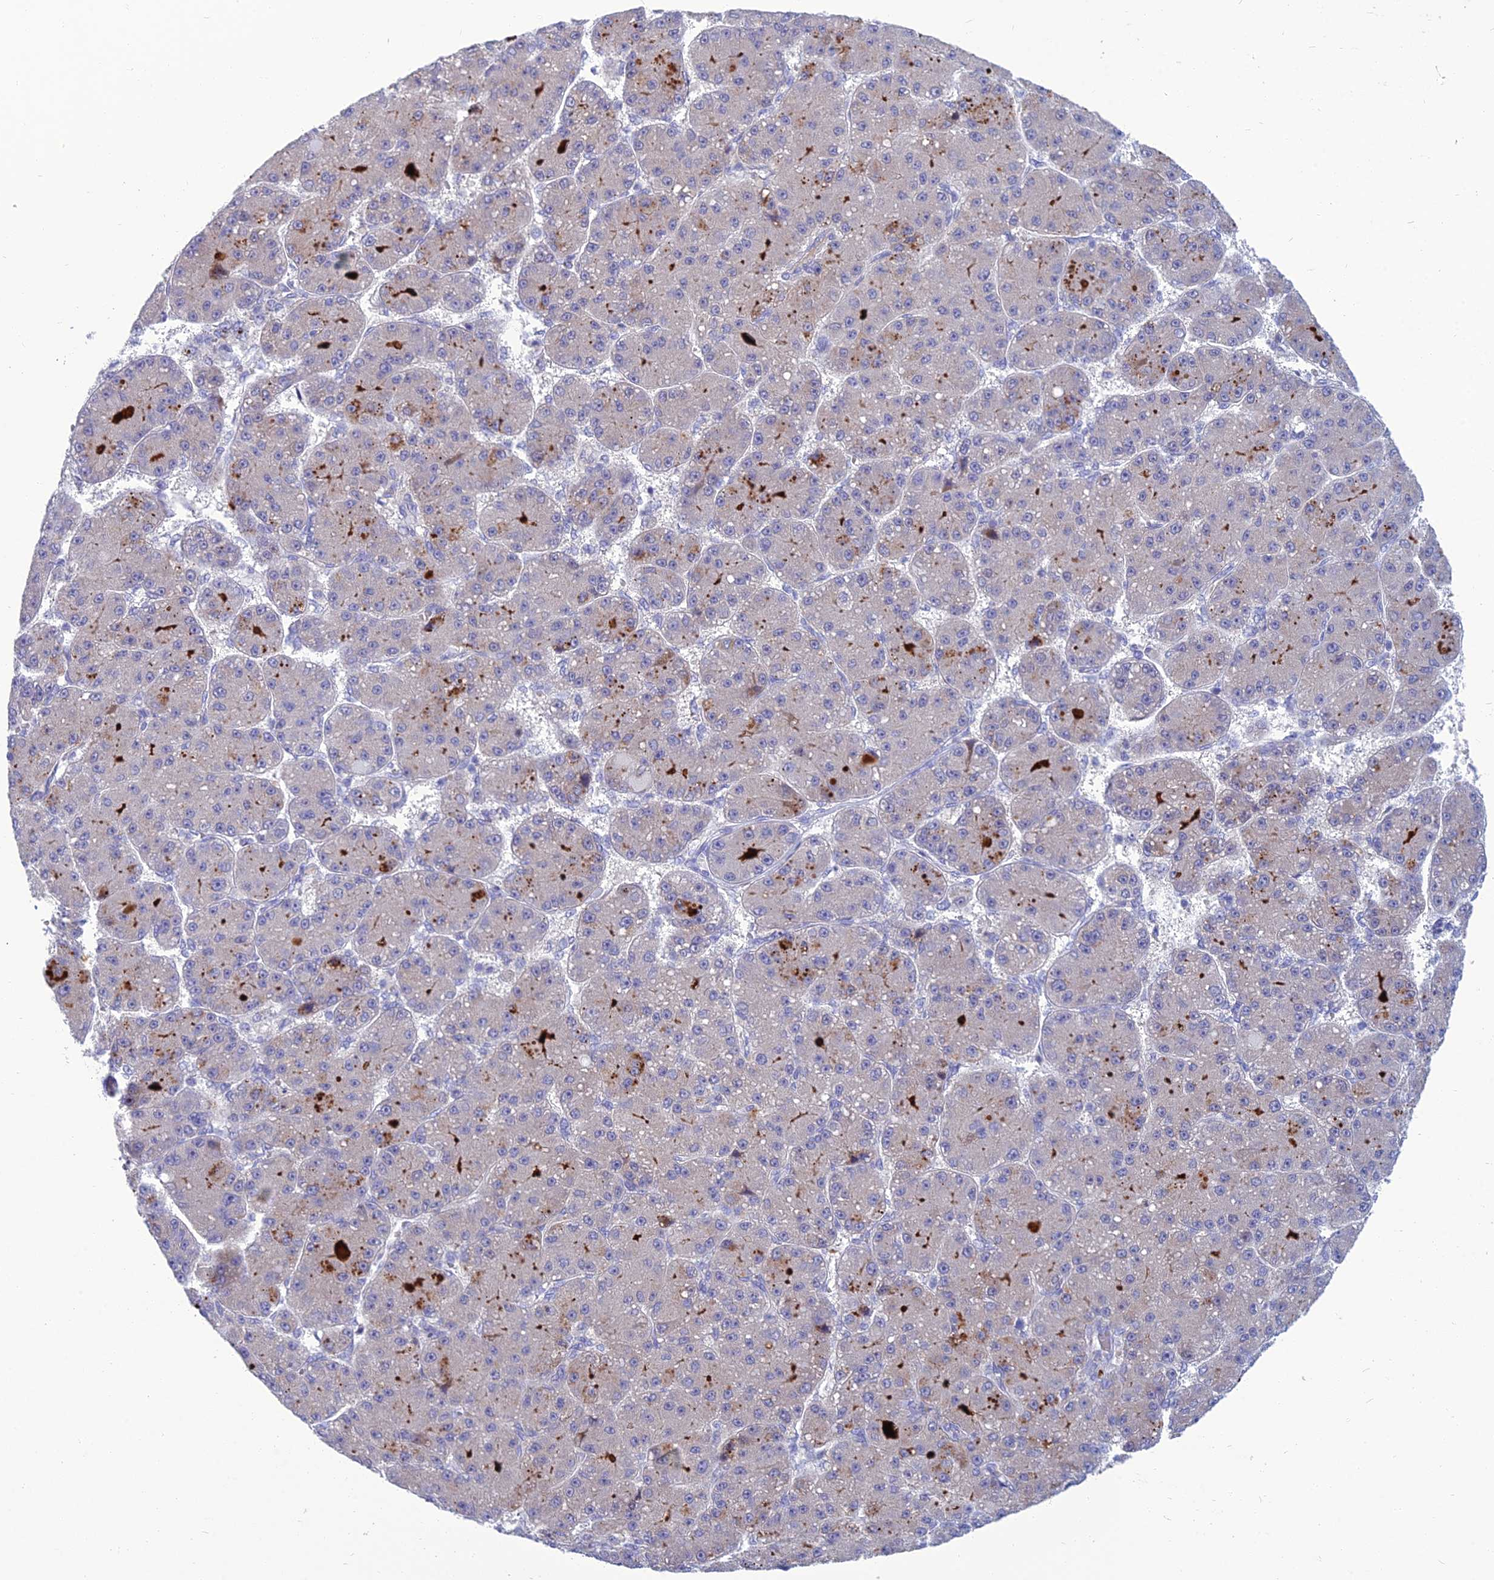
{"staining": {"intensity": "negative", "quantity": "none", "location": "none"}, "tissue": "liver cancer", "cell_type": "Tumor cells", "image_type": "cancer", "snomed": [{"axis": "morphology", "description": "Carcinoma, Hepatocellular, NOS"}, {"axis": "topography", "description": "Liver"}], "caption": "Immunohistochemistry (IHC) photomicrograph of liver cancer stained for a protein (brown), which displays no positivity in tumor cells. (Brightfield microscopy of DAB immunohistochemistry (IHC) at high magnification).", "gene": "SPTLC3", "patient": {"sex": "male", "age": 67}}